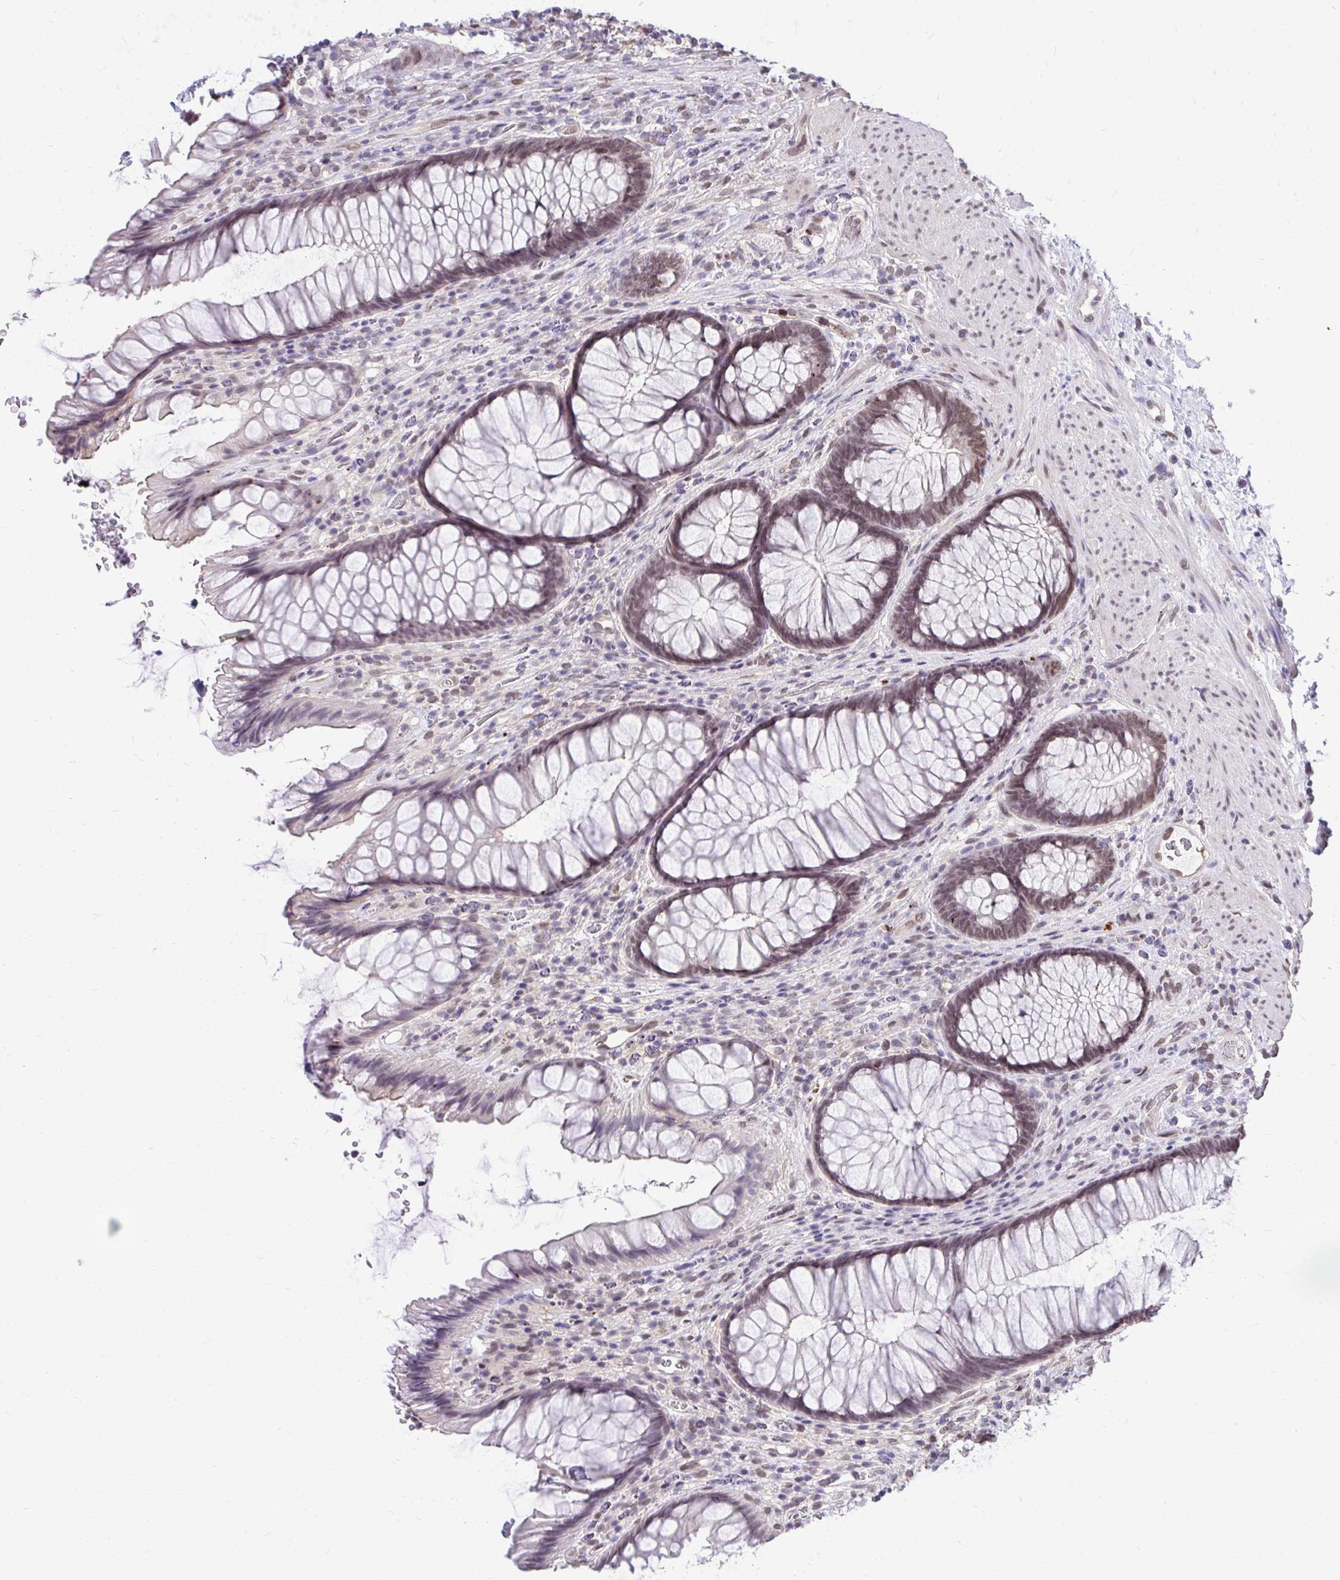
{"staining": {"intensity": "moderate", "quantity": "25%-75%", "location": "nuclear"}, "tissue": "rectum", "cell_type": "Glandular cells", "image_type": "normal", "snomed": [{"axis": "morphology", "description": "Normal tissue, NOS"}, {"axis": "topography", "description": "Rectum"}], "caption": "Rectum stained with DAB (3,3'-diaminobenzidine) IHC reveals medium levels of moderate nuclear staining in about 25%-75% of glandular cells.", "gene": "BANF1", "patient": {"sex": "male", "age": 53}}